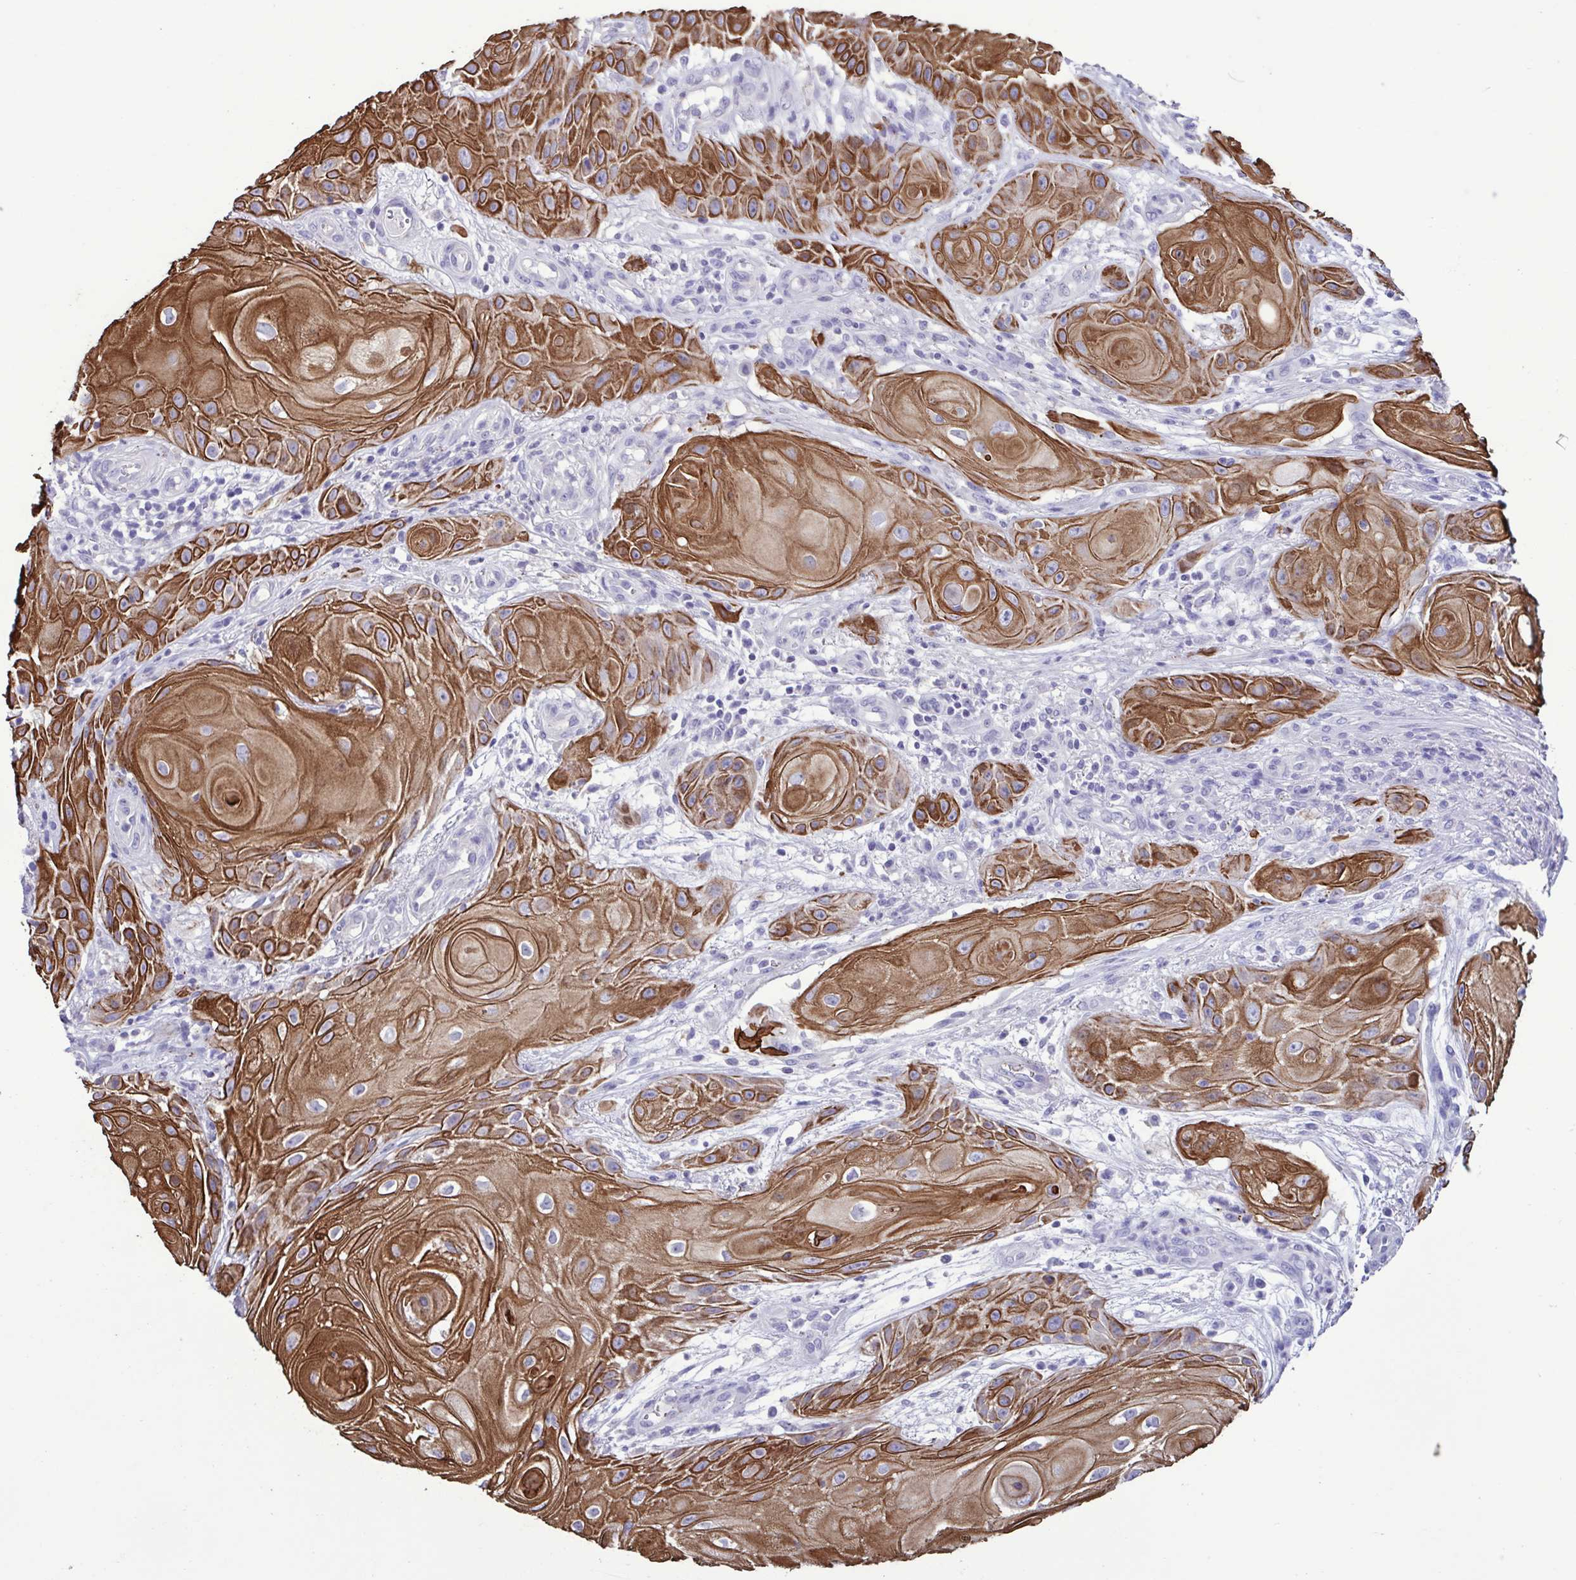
{"staining": {"intensity": "strong", "quantity": ">75%", "location": "cytoplasmic/membranous"}, "tissue": "skin cancer", "cell_type": "Tumor cells", "image_type": "cancer", "snomed": [{"axis": "morphology", "description": "Squamous cell carcinoma, NOS"}, {"axis": "topography", "description": "Skin"}], "caption": "Tumor cells display high levels of strong cytoplasmic/membranous staining in about >75% of cells in human skin squamous cell carcinoma.", "gene": "PLA2G4E", "patient": {"sex": "male", "age": 62}}